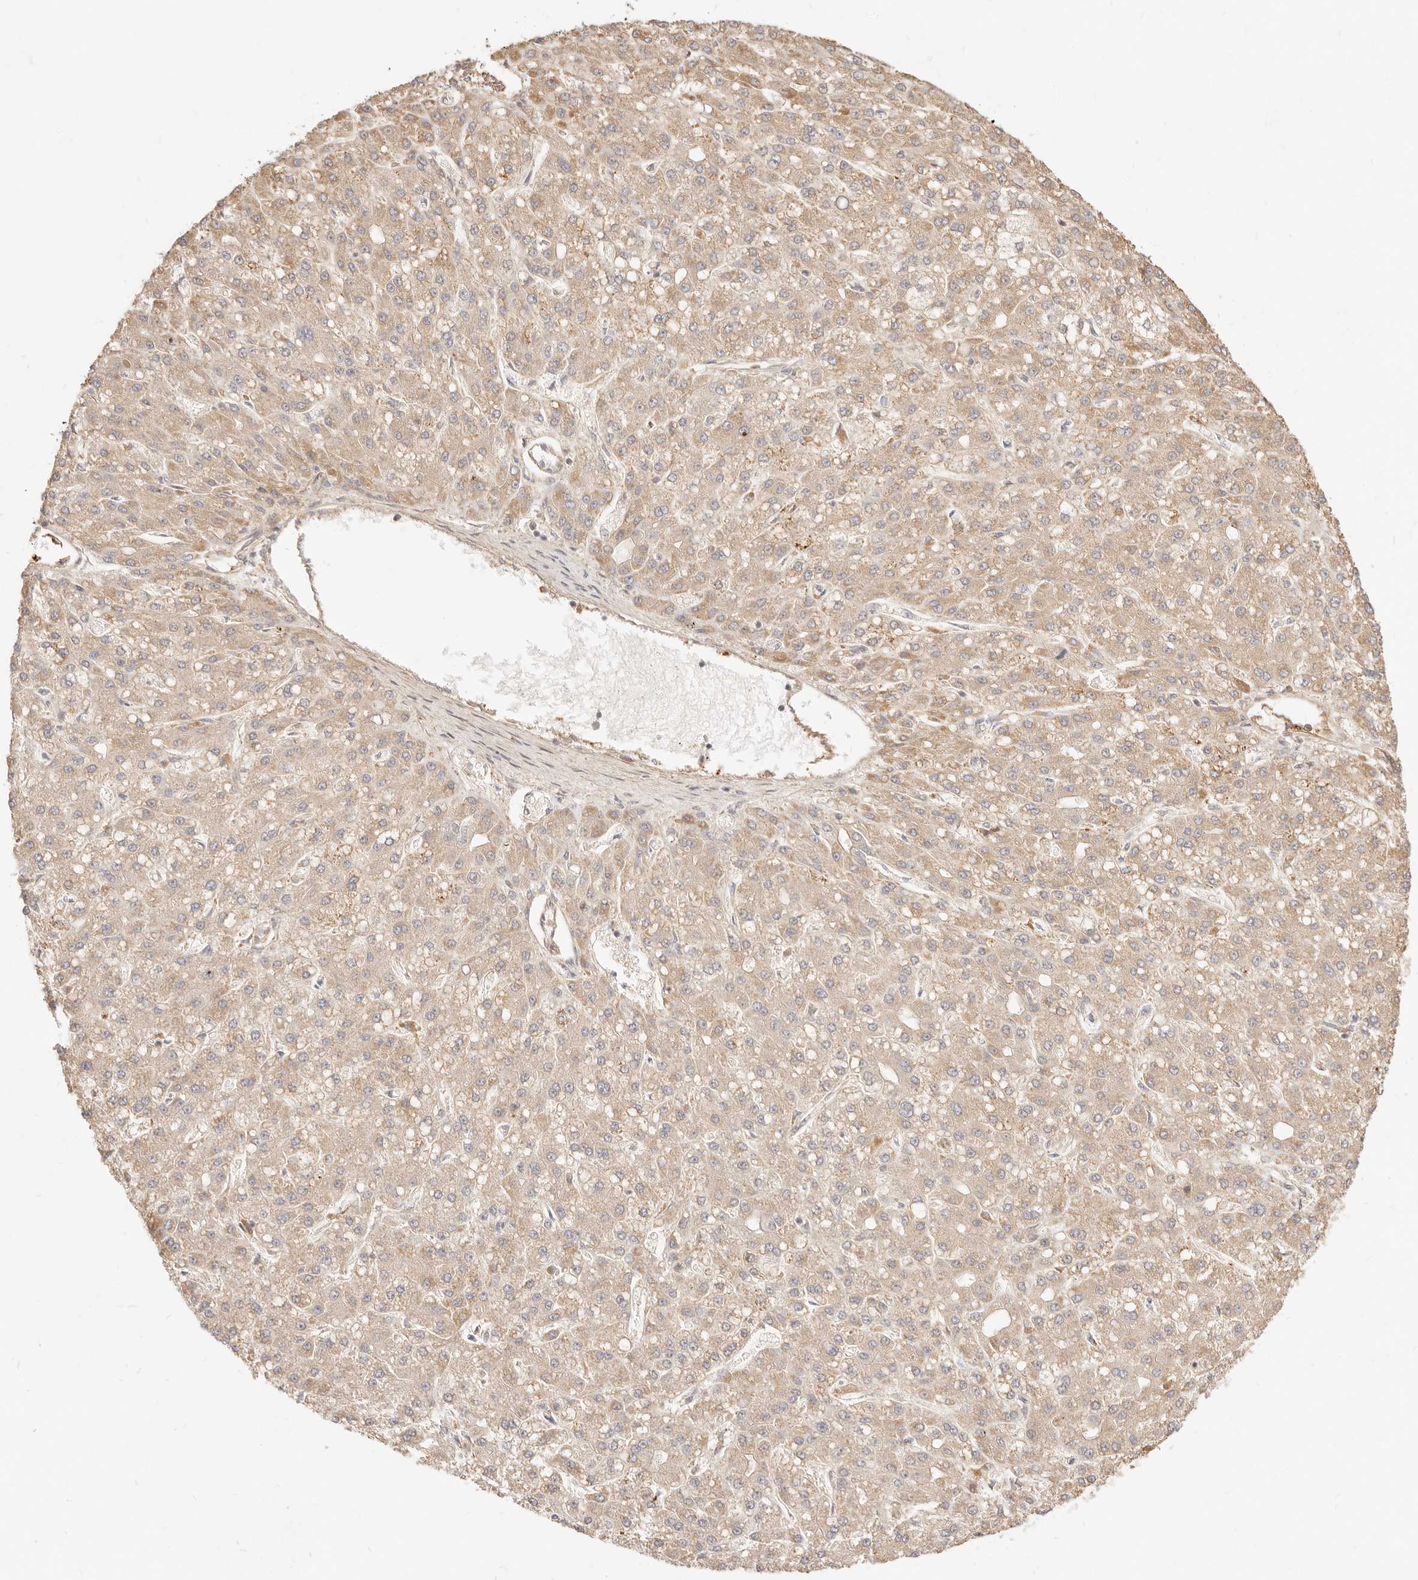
{"staining": {"intensity": "moderate", "quantity": ">75%", "location": "cytoplasmic/membranous"}, "tissue": "liver cancer", "cell_type": "Tumor cells", "image_type": "cancer", "snomed": [{"axis": "morphology", "description": "Carcinoma, Hepatocellular, NOS"}, {"axis": "topography", "description": "Liver"}], "caption": "Human hepatocellular carcinoma (liver) stained for a protein (brown) displays moderate cytoplasmic/membranous positive expression in about >75% of tumor cells.", "gene": "UBXN10", "patient": {"sex": "male", "age": 67}}